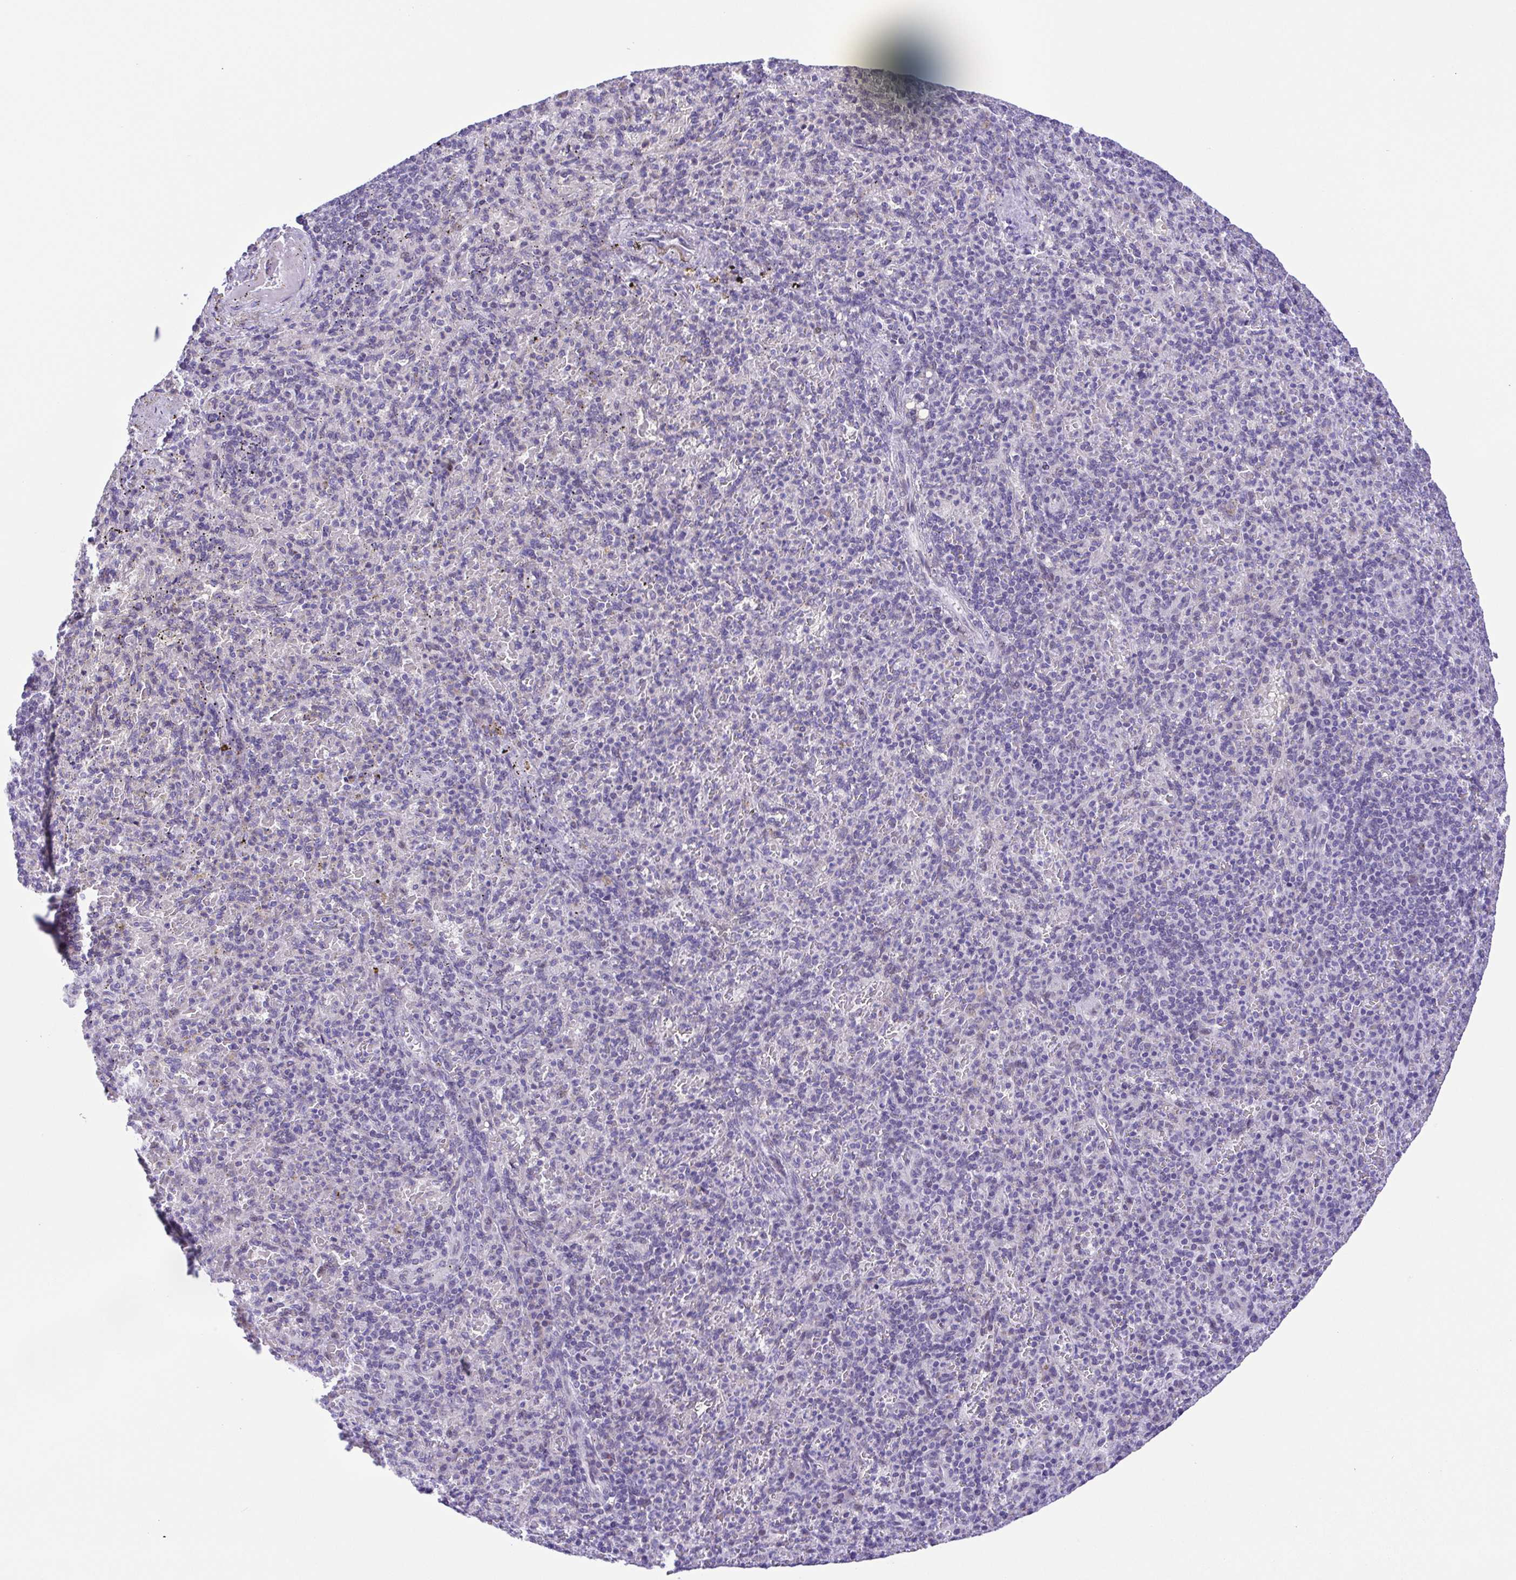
{"staining": {"intensity": "negative", "quantity": "none", "location": "none"}, "tissue": "spleen", "cell_type": "Cells in red pulp", "image_type": "normal", "snomed": [{"axis": "morphology", "description": "Normal tissue, NOS"}, {"axis": "topography", "description": "Spleen"}], "caption": "Immunohistochemistry (IHC) of unremarkable spleen reveals no staining in cells in red pulp. (Brightfield microscopy of DAB (3,3'-diaminobenzidine) immunohistochemistry at high magnification).", "gene": "ENSG00000286022", "patient": {"sex": "female", "age": 74}}